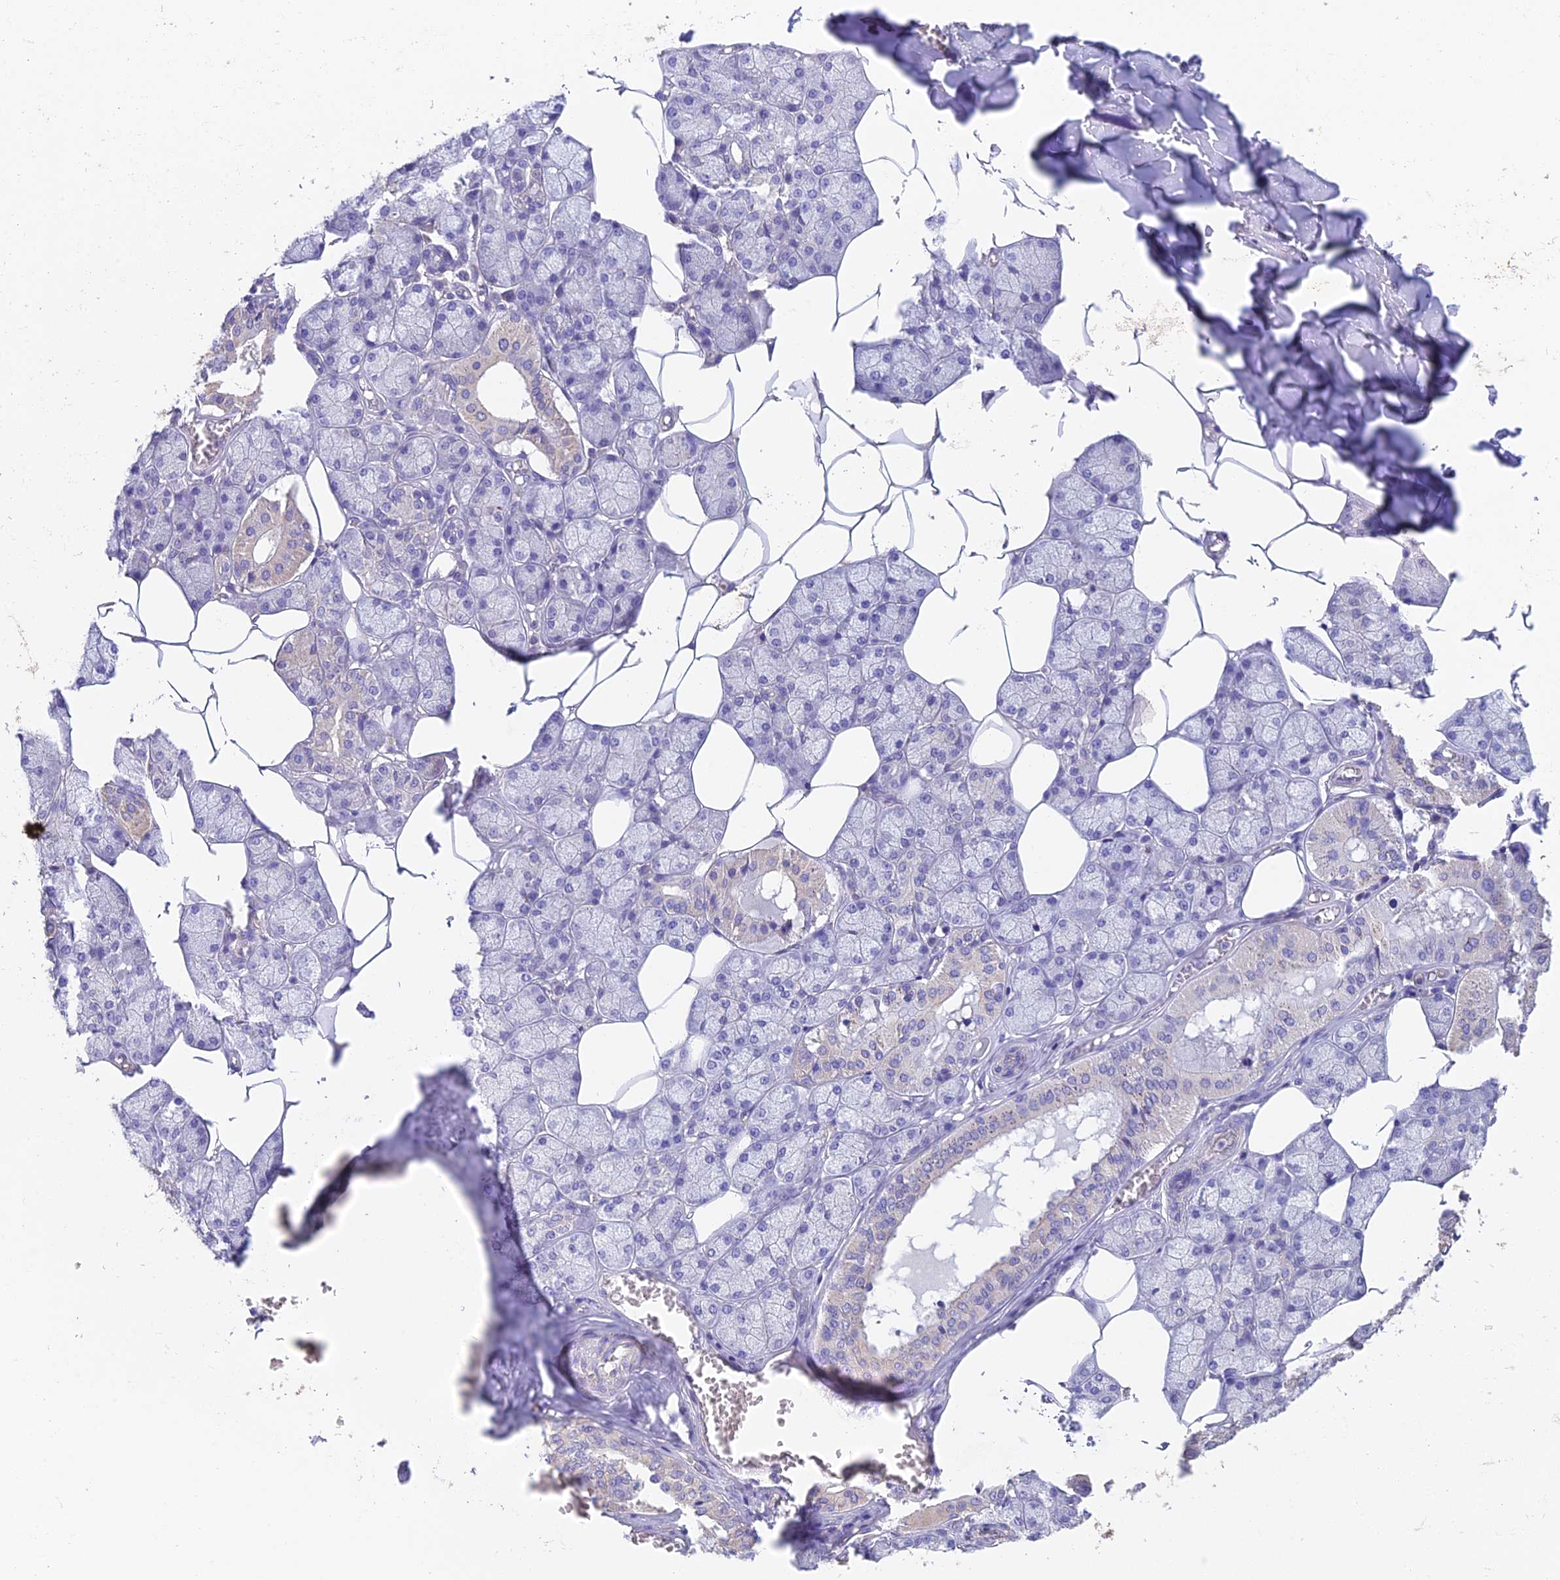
{"staining": {"intensity": "negative", "quantity": "none", "location": "none"}, "tissue": "salivary gland", "cell_type": "Glandular cells", "image_type": "normal", "snomed": [{"axis": "morphology", "description": "Normal tissue, NOS"}, {"axis": "topography", "description": "Salivary gland"}], "caption": "Immunohistochemical staining of unremarkable human salivary gland exhibits no significant staining in glandular cells. (Stains: DAB (3,3'-diaminobenzidine) immunohistochemistry (IHC) with hematoxylin counter stain, Microscopy: brightfield microscopy at high magnification).", "gene": "ADAMTS13", "patient": {"sex": "male", "age": 62}}